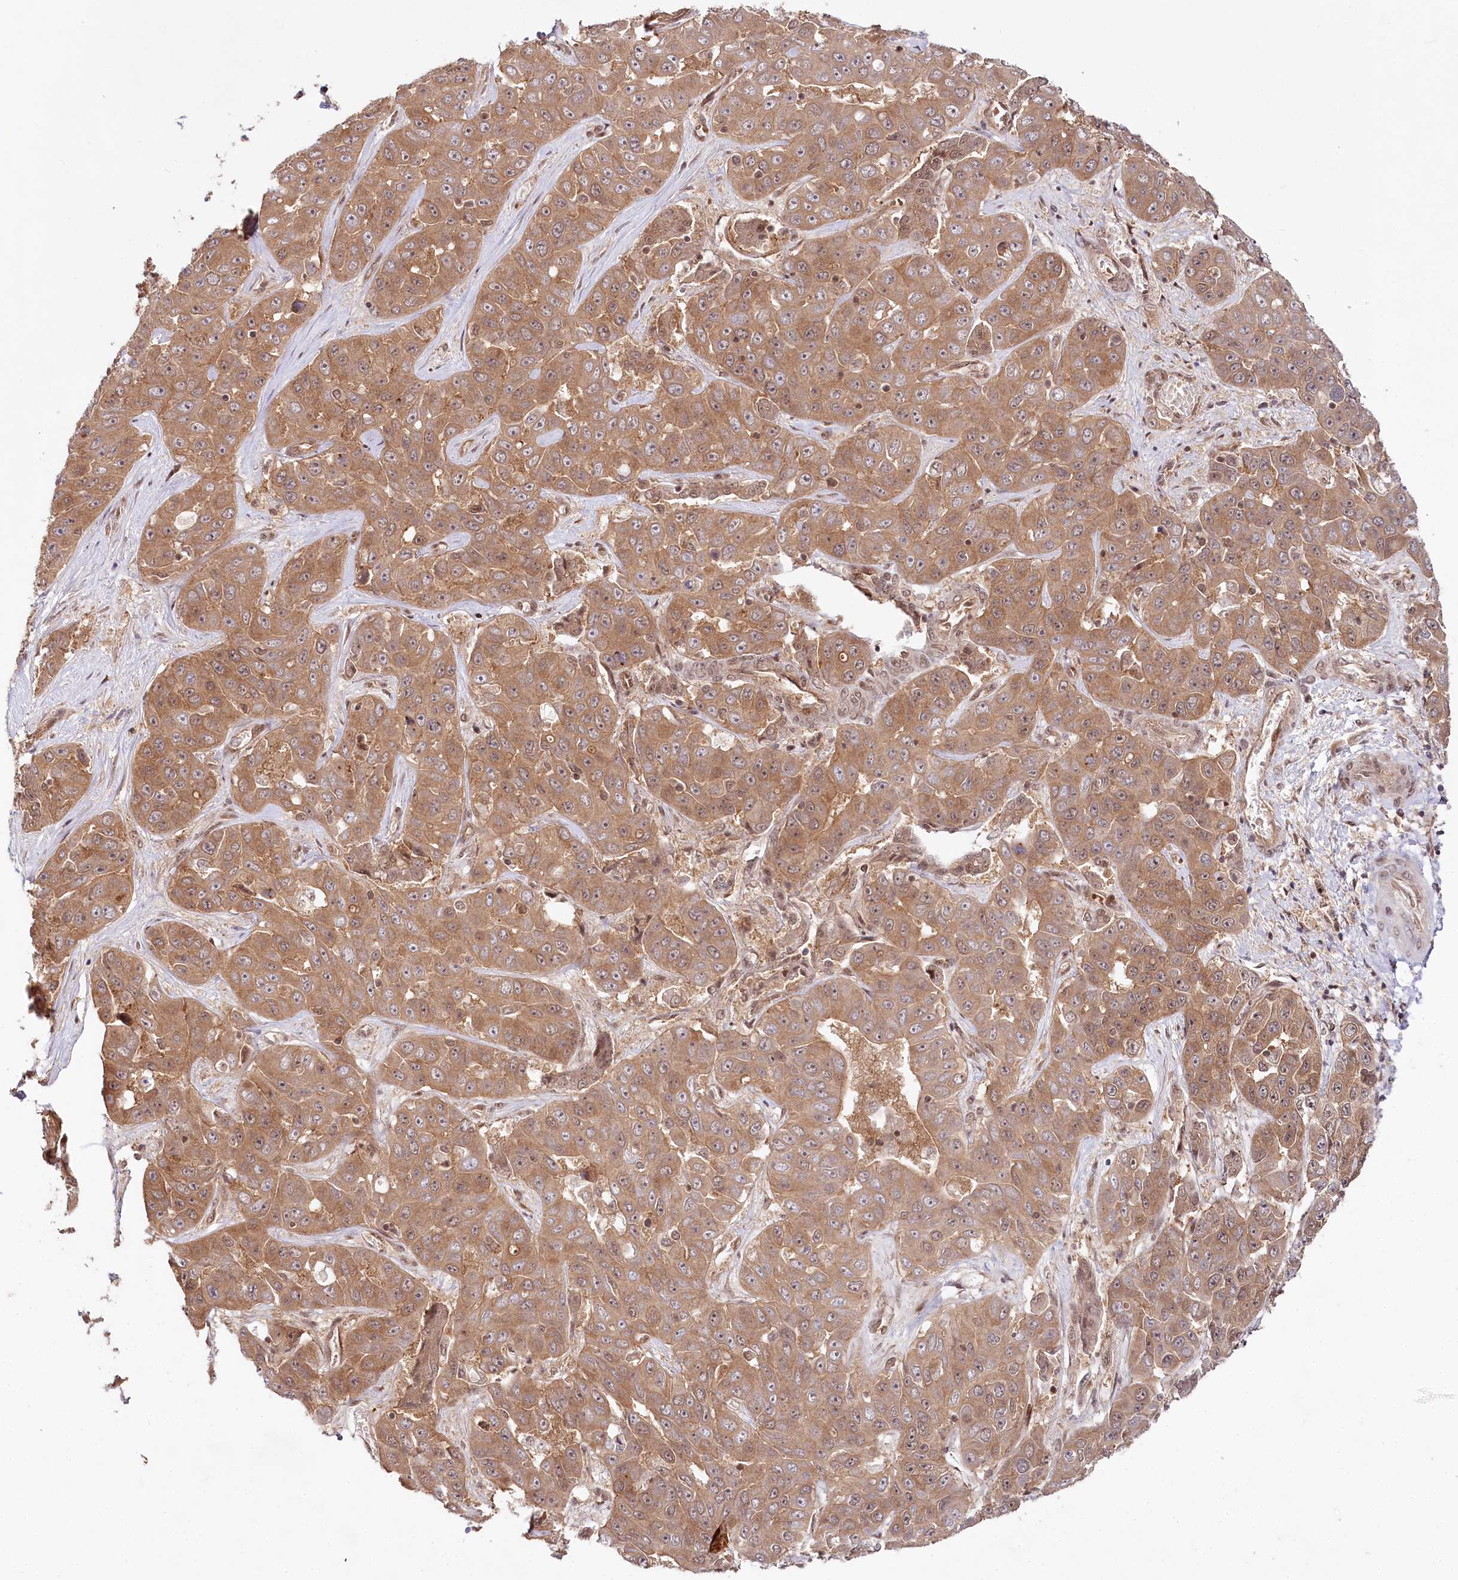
{"staining": {"intensity": "moderate", "quantity": ">75%", "location": "cytoplasmic/membranous"}, "tissue": "liver cancer", "cell_type": "Tumor cells", "image_type": "cancer", "snomed": [{"axis": "morphology", "description": "Cholangiocarcinoma"}, {"axis": "topography", "description": "Liver"}], "caption": "Protein analysis of liver cancer tissue shows moderate cytoplasmic/membranous expression in about >75% of tumor cells.", "gene": "CCDC65", "patient": {"sex": "female", "age": 52}}